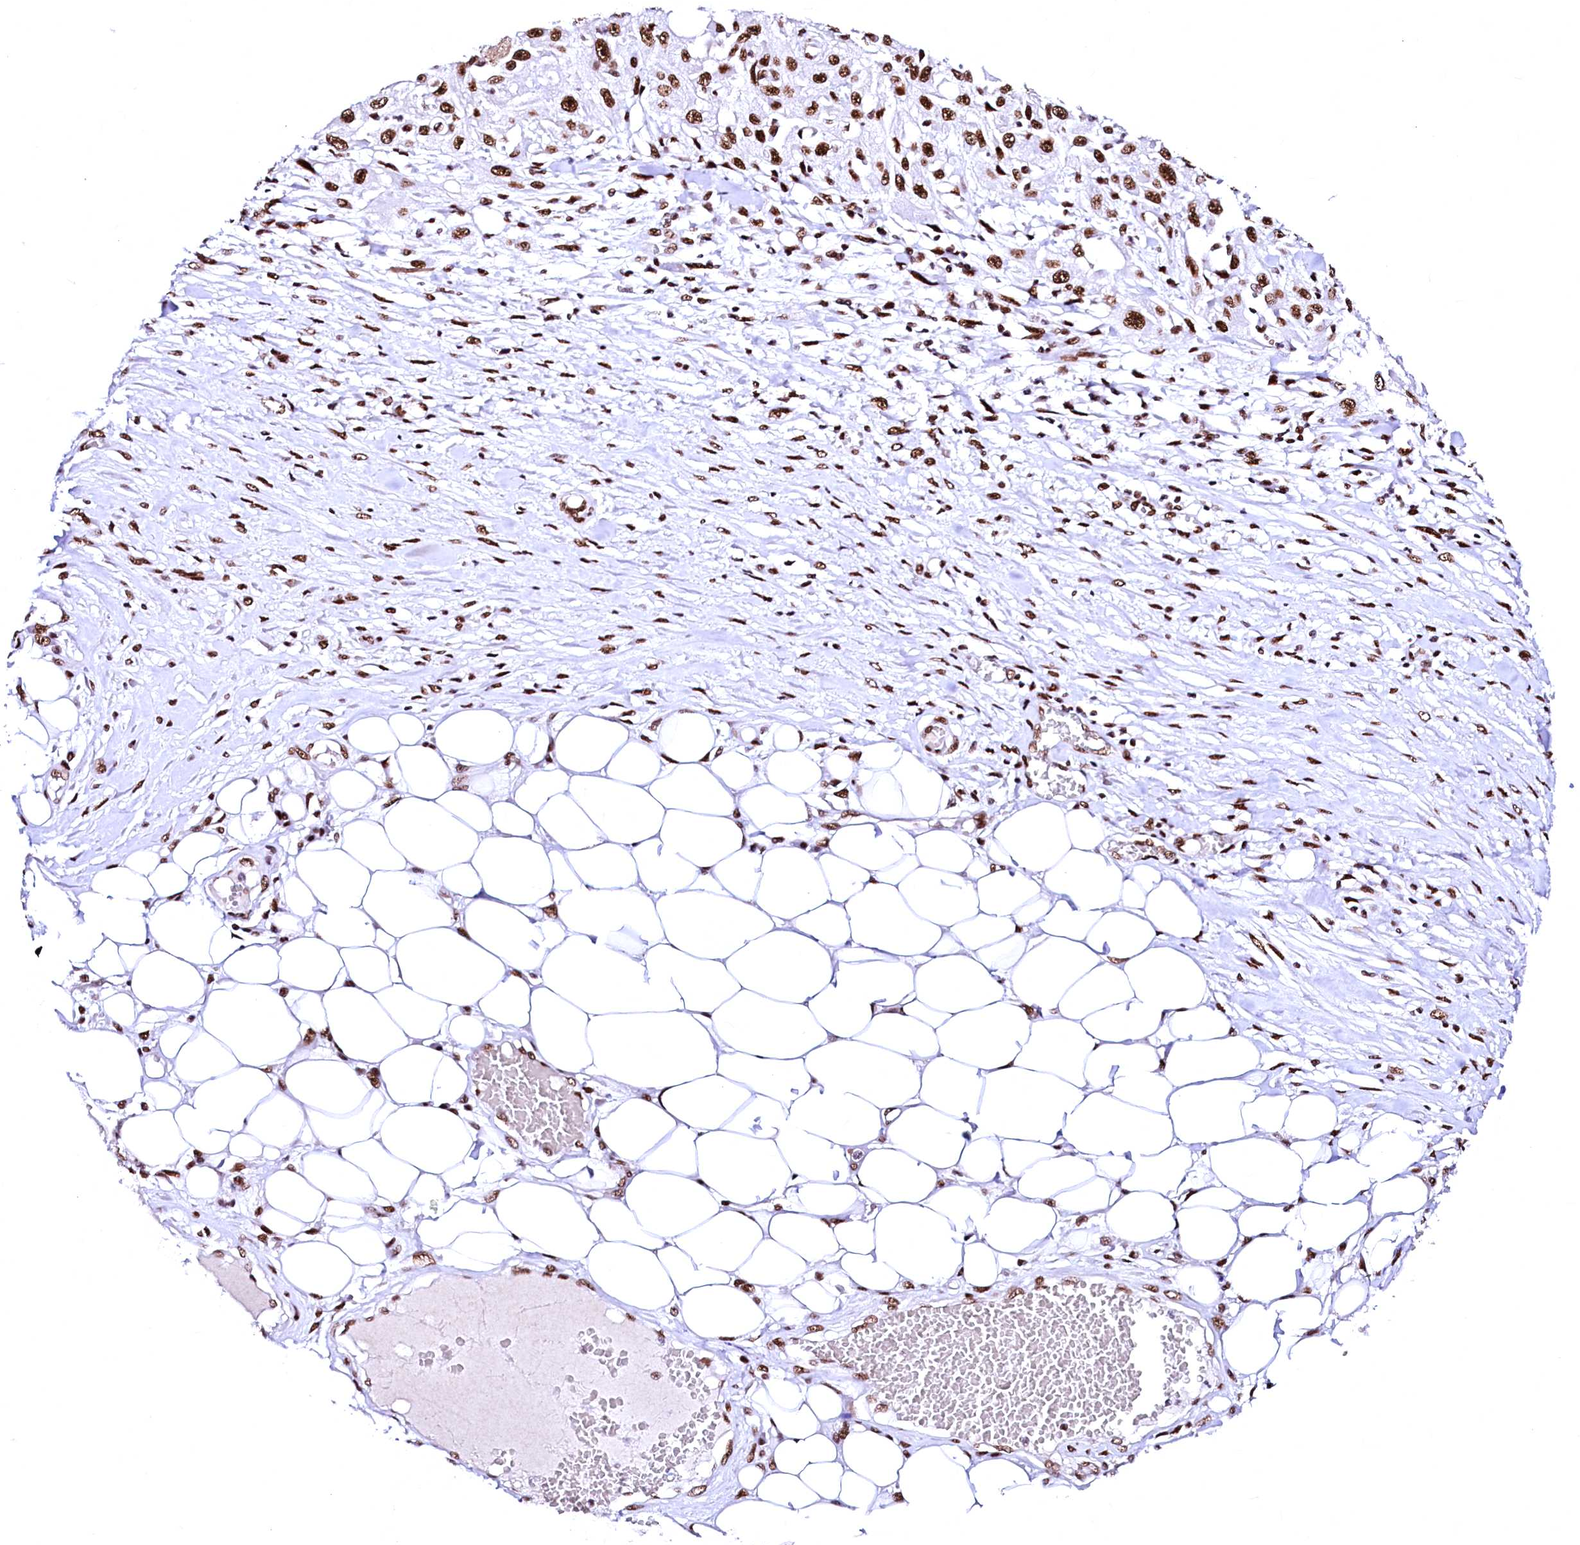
{"staining": {"intensity": "strong", "quantity": ">75%", "location": "nuclear"}, "tissue": "skin cancer", "cell_type": "Tumor cells", "image_type": "cancer", "snomed": [{"axis": "morphology", "description": "Squamous cell carcinoma, NOS"}, {"axis": "morphology", "description": "Squamous cell carcinoma, metastatic, NOS"}, {"axis": "topography", "description": "Skin"}, {"axis": "topography", "description": "Lymph node"}], "caption": "An immunohistochemistry photomicrograph of tumor tissue is shown. Protein staining in brown labels strong nuclear positivity in metastatic squamous cell carcinoma (skin) within tumor cells.", "gene": "CPSF6", "patient": {"sex": "male", "age": 75}}